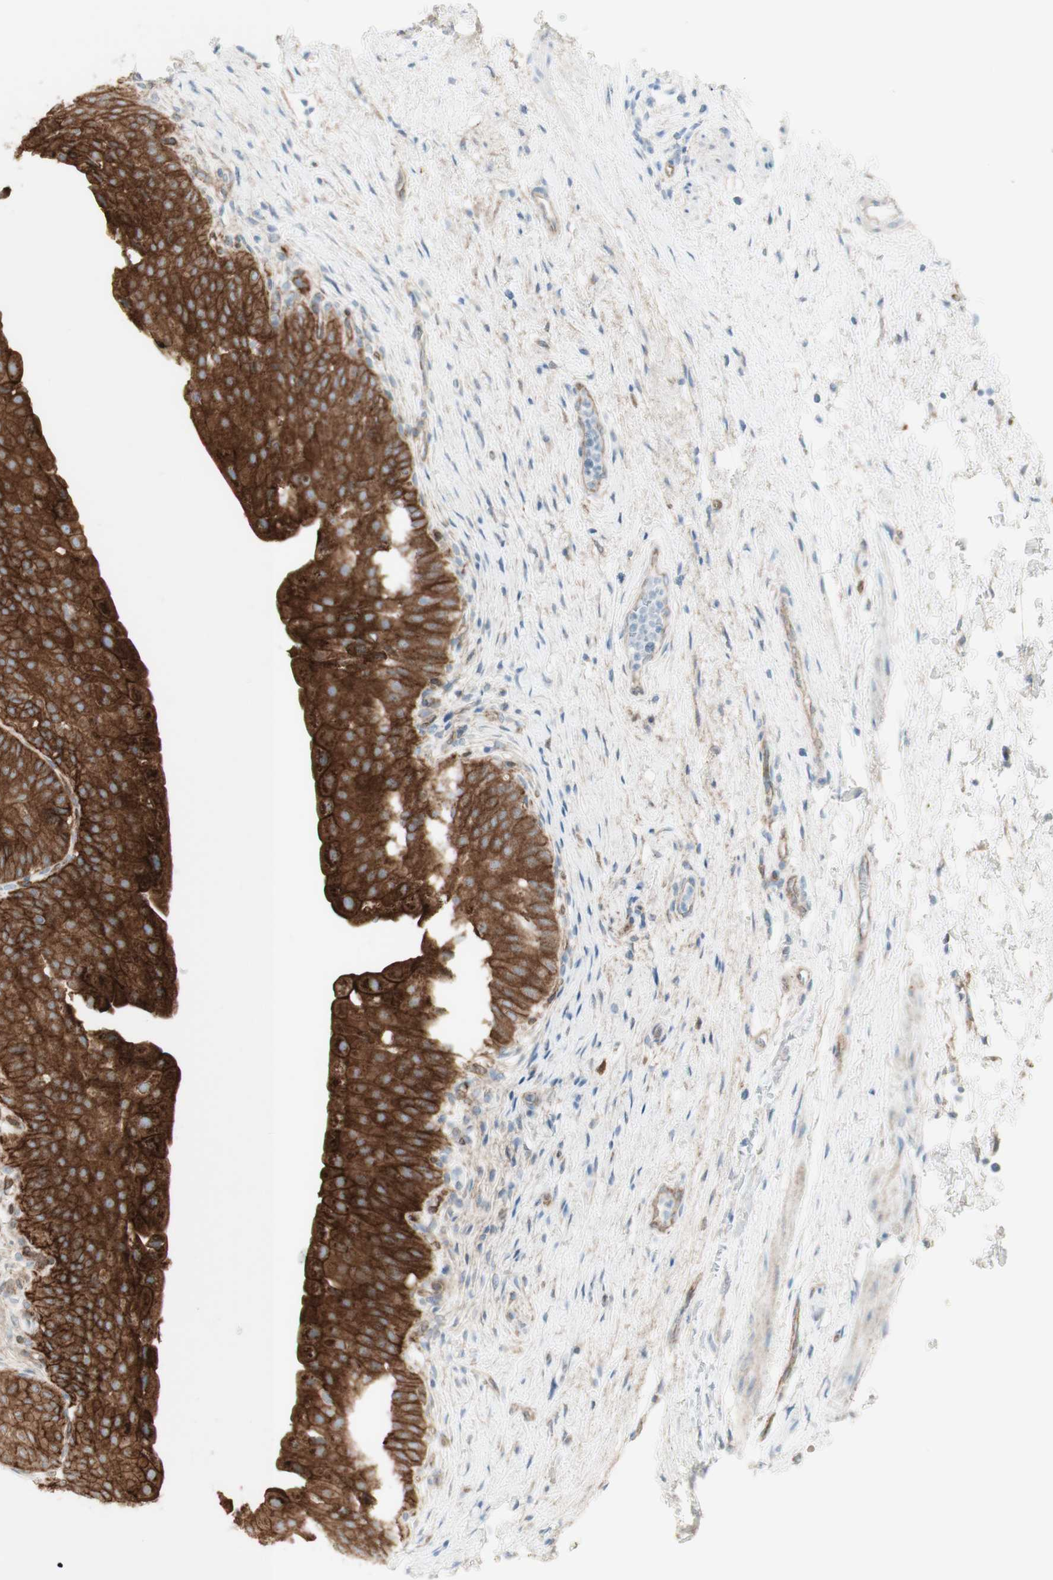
{"staining": {"intensity": "strong", "quantity": ">75%", "location": "cytoplasmic/membranous"}, "tissue": "urinary bladder", "cell_type": "Urothelial cells", "image_type": "normal", "snomed": [{"axis": "morphology", "description": "Normal tissue, NOS"}, {"axis": "morphology", "description": "Urothelial carcinoma, High grade"}, {"axis": "topography", "description": "Urinary bladder"}], "caption": "Urinary bladder was stained to show a protein in brown. There is high levels of strong cytoplasmic/membranous staining in approximately >75% of urothelial cells. The staining is performed using DAB (3,3'-diaminobenzidine) brown chromogen to label protein expression. The nuclei are counter-stained blue using hematoxylin.", "gene": "MYO6", "patient": {"sex": "male", "age": 46}}